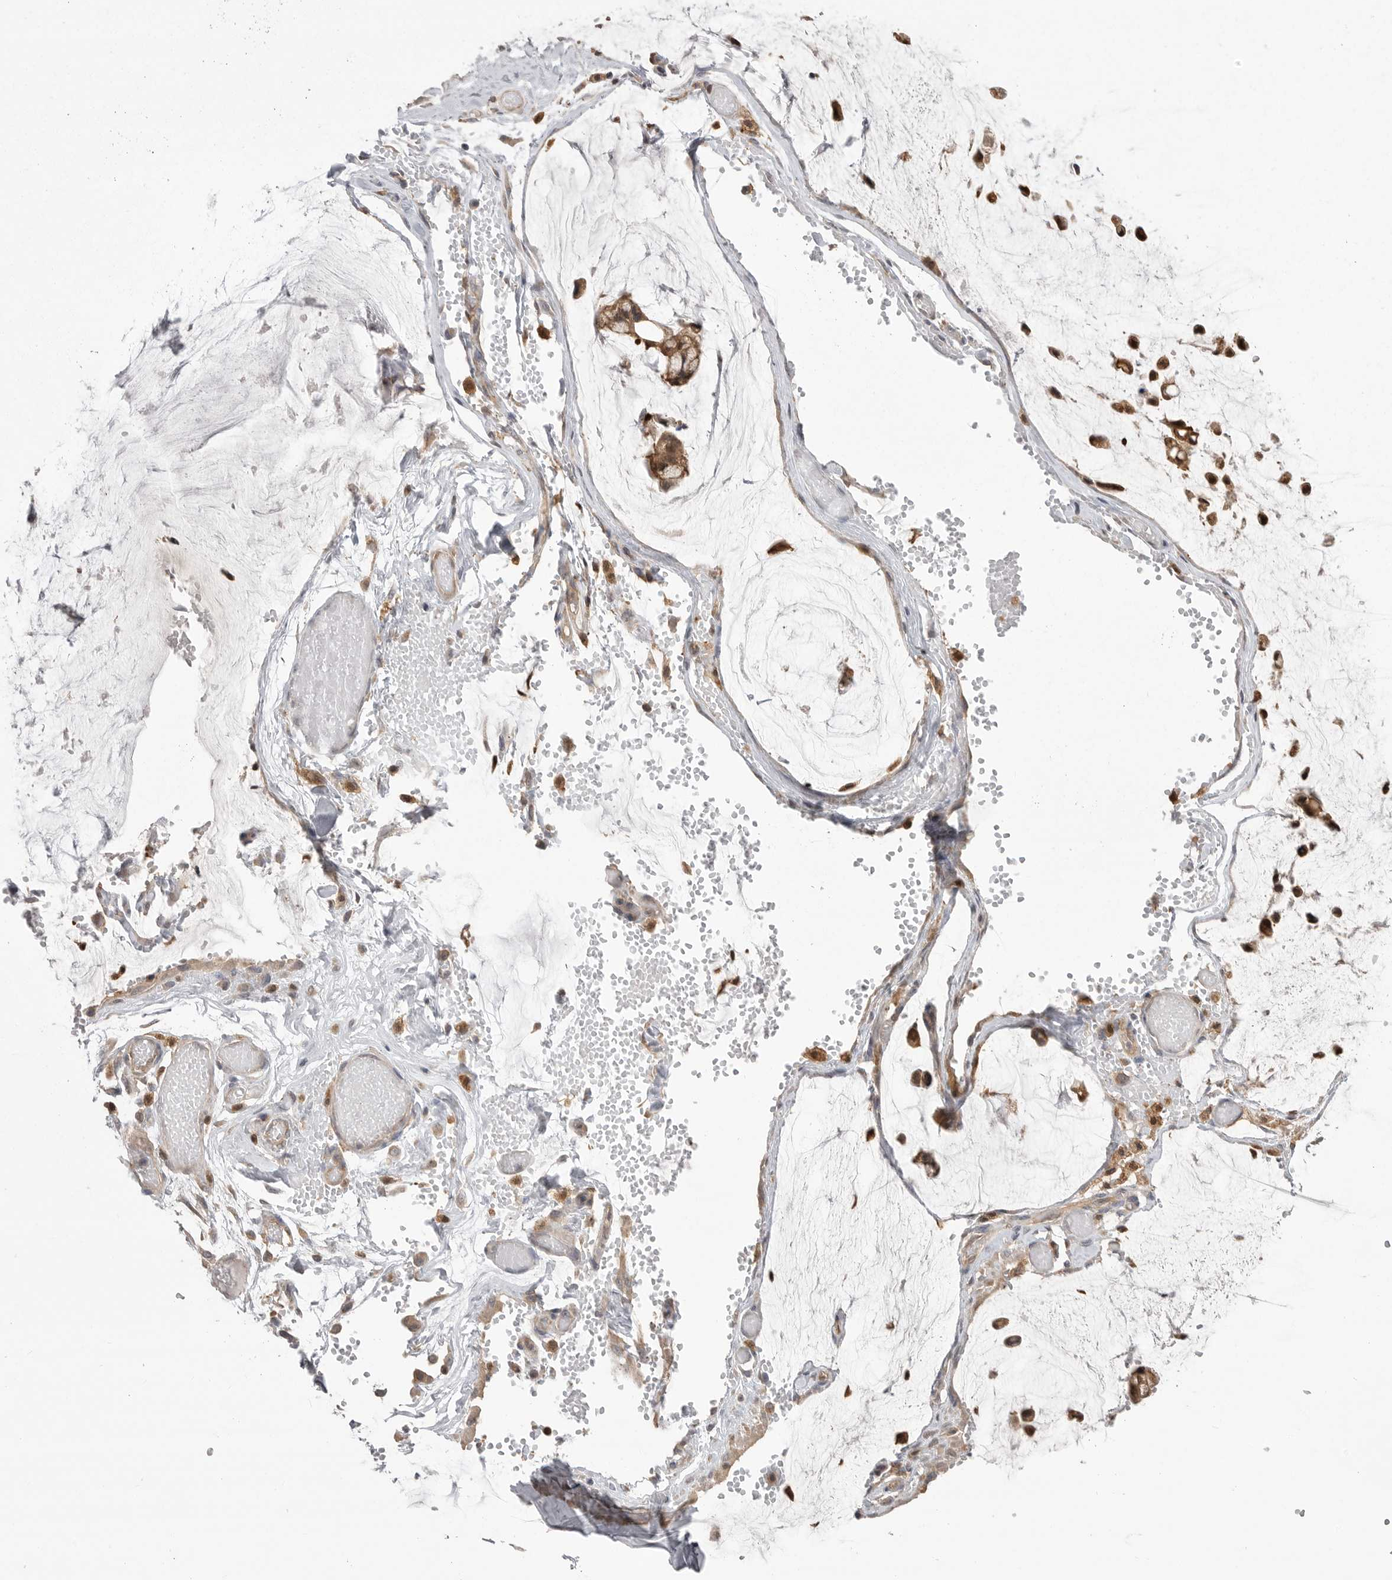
{"staining": {"intensity": "moderate", "quantity": ">75%", "location": "cytoplasmic/membranous"}, "tissue": "ovarian cancer", "cell_type": "Tumor cells", "image_type": "cancer", "snomed": [{"axis": "morphology", "description": "Cystadenocarcinoma, mucinous, NOS"}, {"axis": "topography", "description": "Ovary"}], "caption": "Immunohistochemistry (IHC) staining of ovarian cancer (mucinous cystadenocarcinoma), which reveals medium levels of moderate cytoplasmic/membranous positivity in approximately >75% of tumor cells indicating moderate cytoplasmic/membranous protein positivity. The staining was performed using DAB (3,3'-diaminobenzidine) (brown) for protein detection and nuclei were counterstained in hematoxylin (blue).", "gene": "KYAT3", "patient": {"sex": "female", "age": 39}}